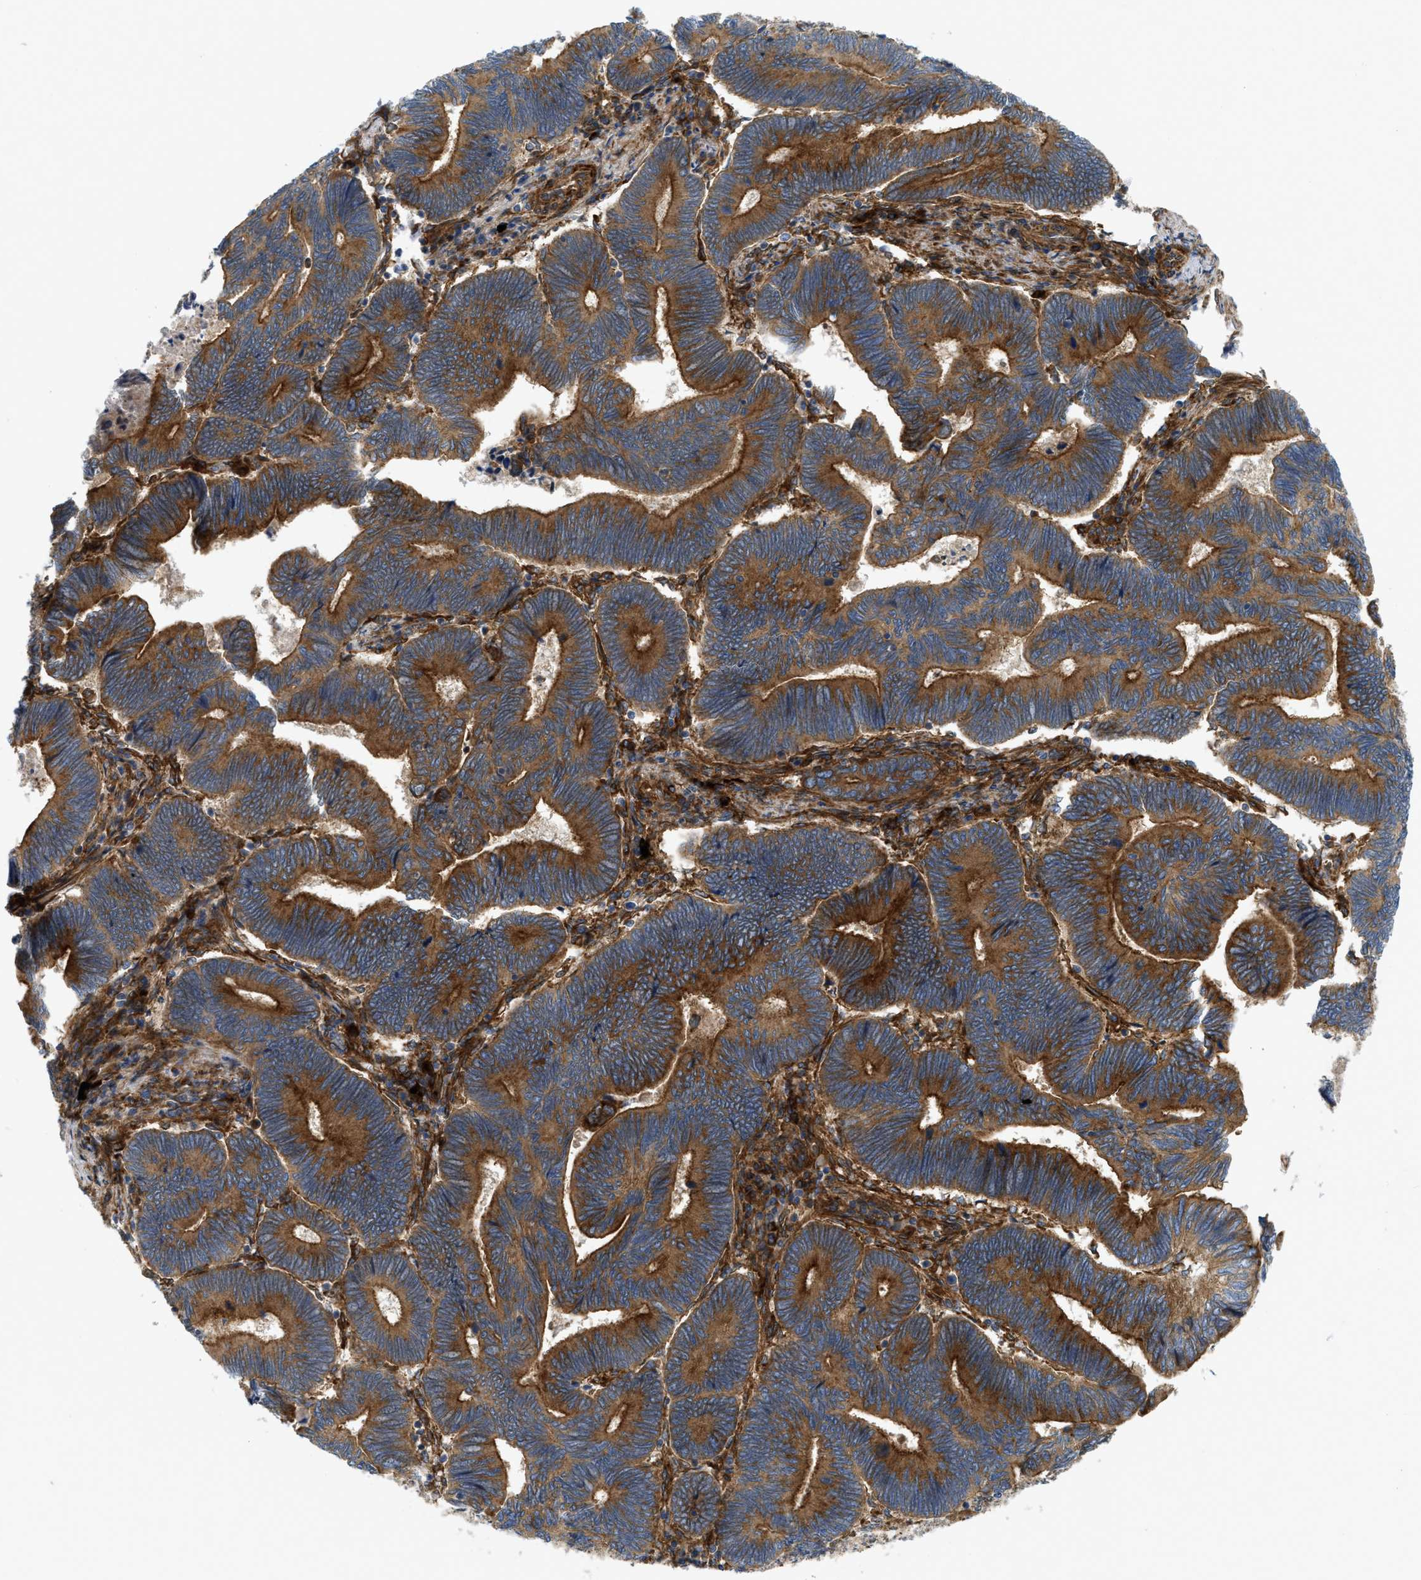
{"staining": {"intensity": "strong", "quantity": ">75%", "location": "cytoplasmic/membranous"}, "tissue": "pancreatic cancer", "cell_type": "Tumor cells", "image_type": "cancer", "snomed": [{"axis": "morphology", "description": "Adenocarcinoma, NOS"}, {"axis": "topography", "description": "Pancreas"}], "caption": "Adenocarcinoma (pancreatic) was stained to show a protein in brown. There is high levels of strong cytoplasmic/membranous expression in approximately >75% of tumor cells.", "gene": "PICALM", "patient": {"sex": "female", "age": 70}}